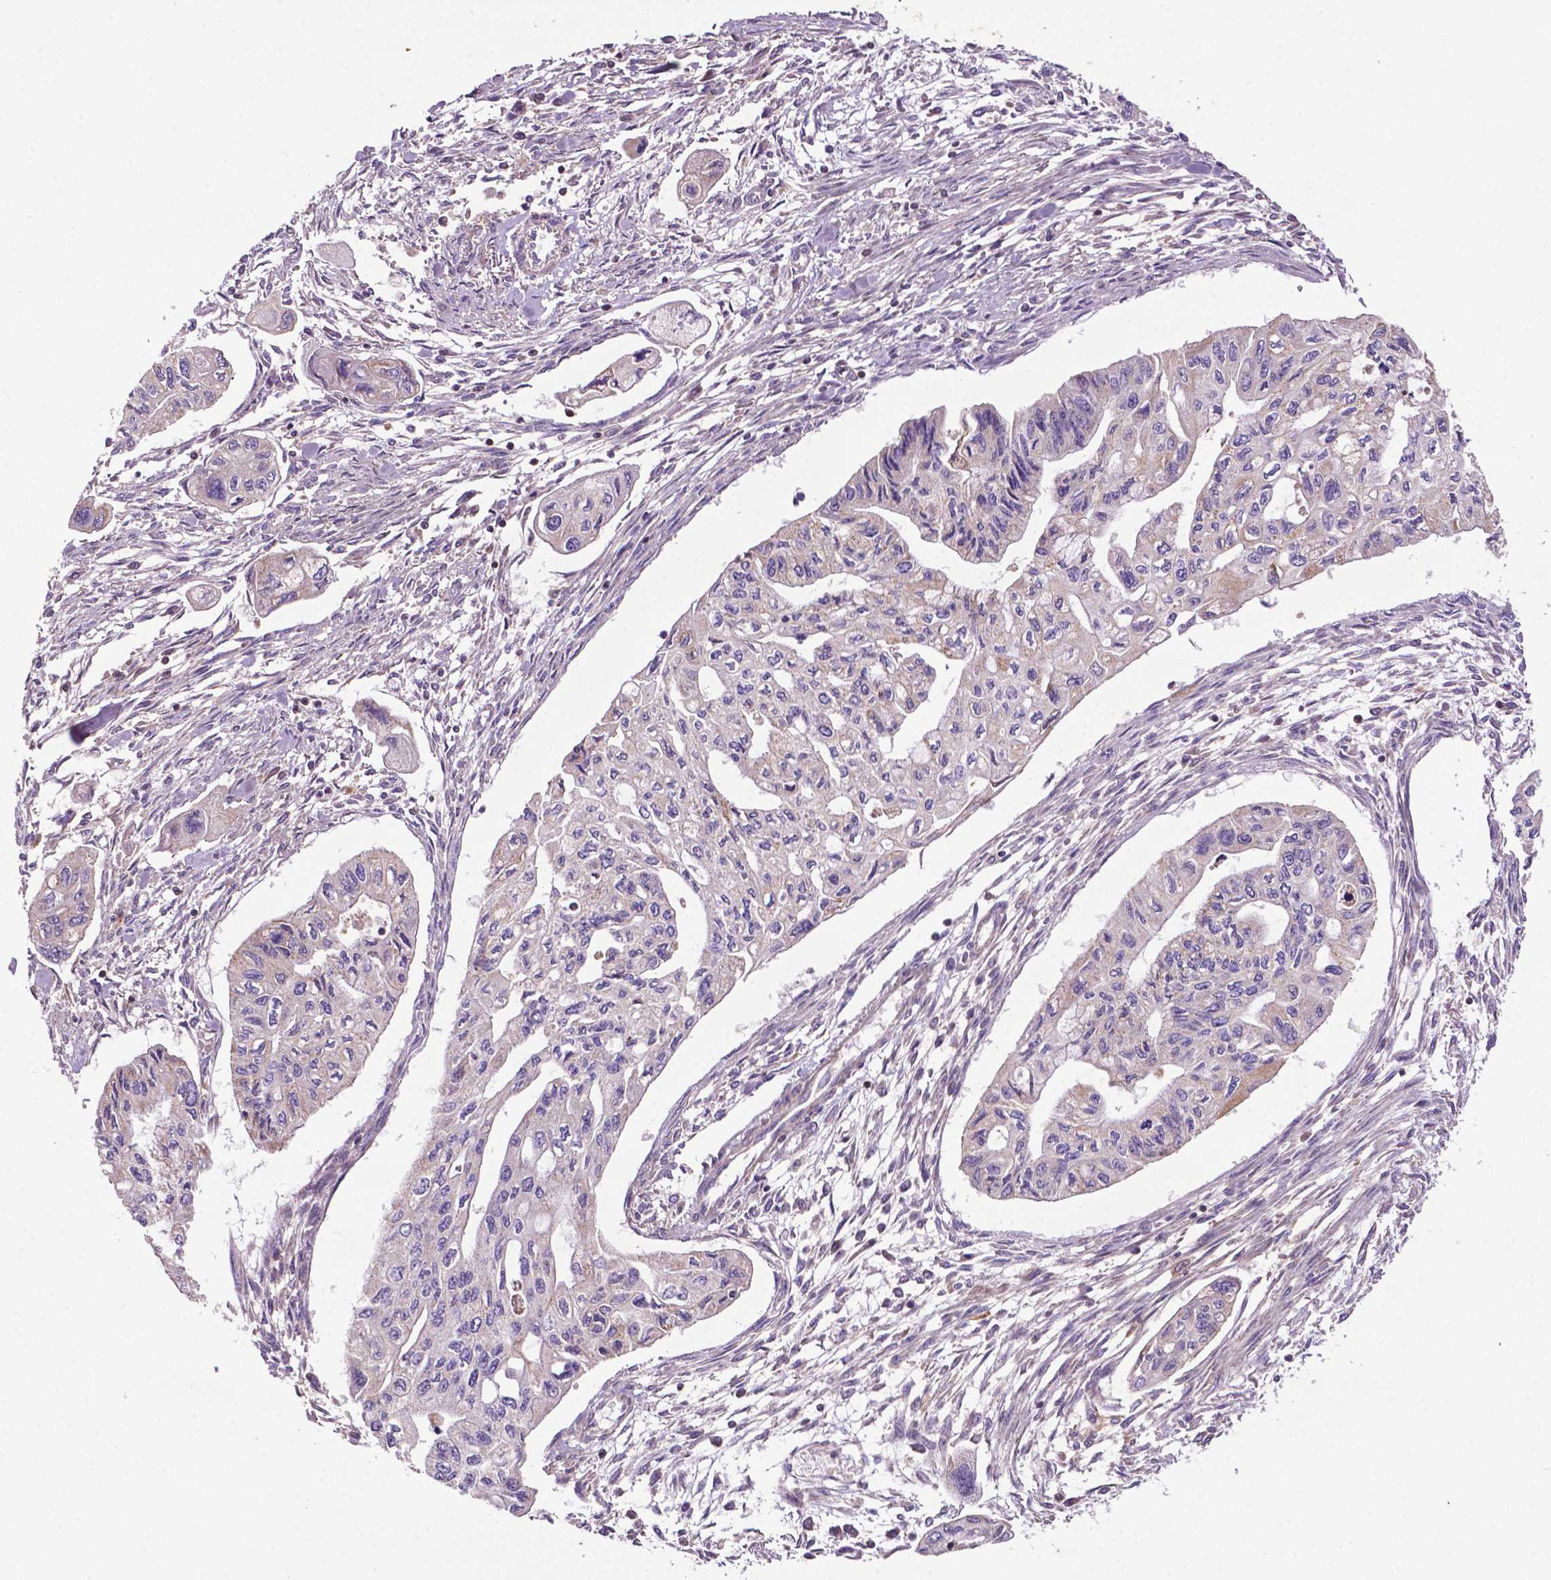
{"staining": {"intensity": "negative", "quantity": "none", "location": "none"}, "tissue": "pancreatic cancer", "cell_type": "Tumor cells", "image_type": "cancer", "snomed": [{"axis": "morphology", "description": "Adenocarcinoma, NOS"}, {"axis": "topography", "description": "Pancreas"}], "caption": "DAB (3,3'-diaminobenzidine) immunohistochemical staining of pancreatic cancer (adenocarcinoma) demonstrates no significant positivity in tumor cells.", "gene": "SPNS2", "patient": {"sex": "female", "age": 76}}